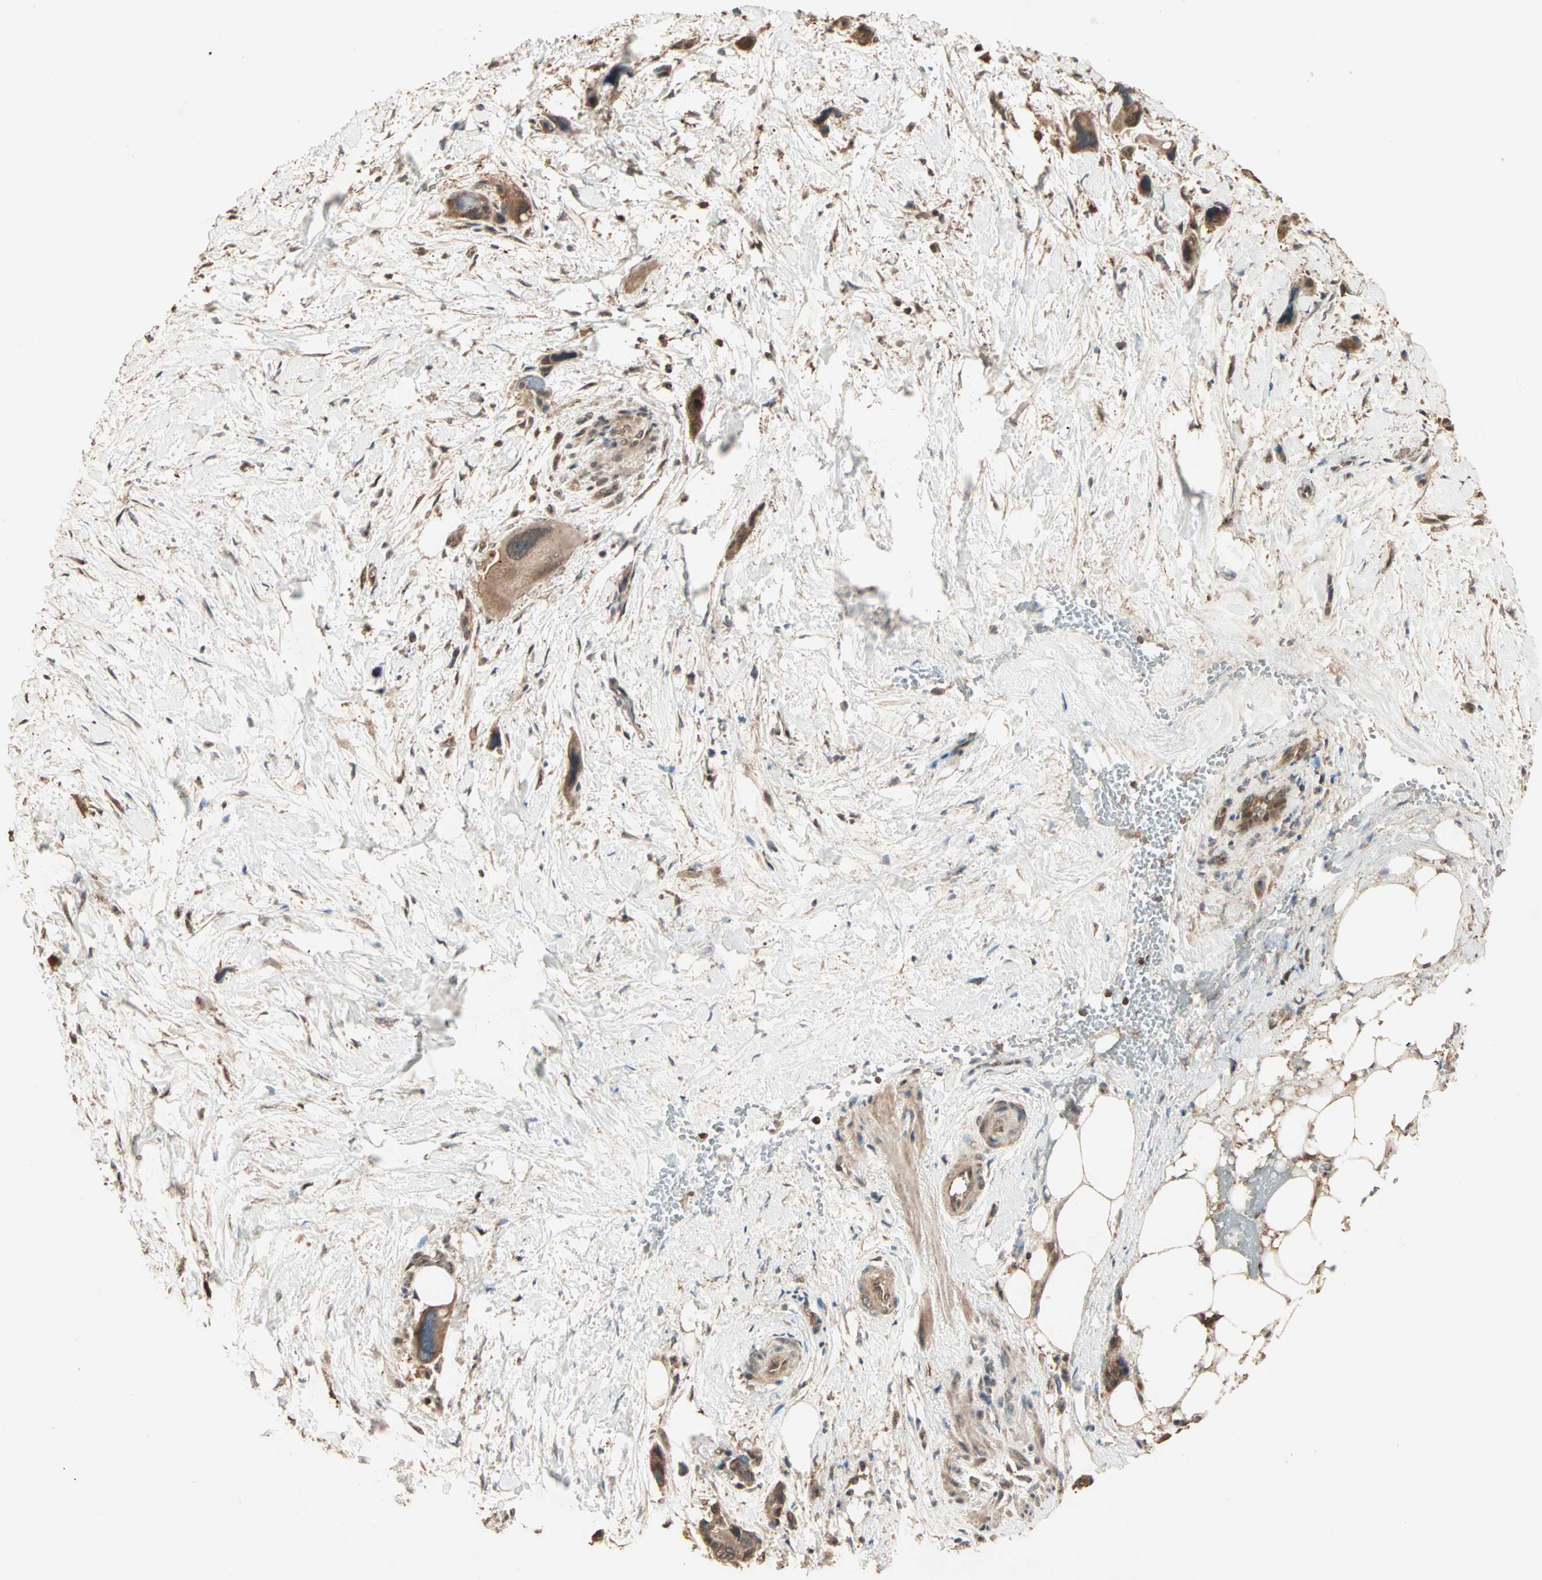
{"staining": {"intensity": "moderate", "quantity": ">75%", "location": "cytoplasmic/membranous,nuclear"}, "tissue": "pancreatic cancer", "cell_type": "Tumor cells", "image_type": "cancer", "snomed": [{"axis": "morphology", "description": "Adenocarcinoma, NOS"}, {"axis": "topography", "description": "Pancreas"}], "caption": "Brown immunohistochemical staining in human pancreatic cancer (adenocarcinoma) reveals moderate cytoplasmic/membranous and nuclear staining in about >75% of tumor cells.", "gene": "ZBTB33", "patient": {"sex": "male", "age": 46}}